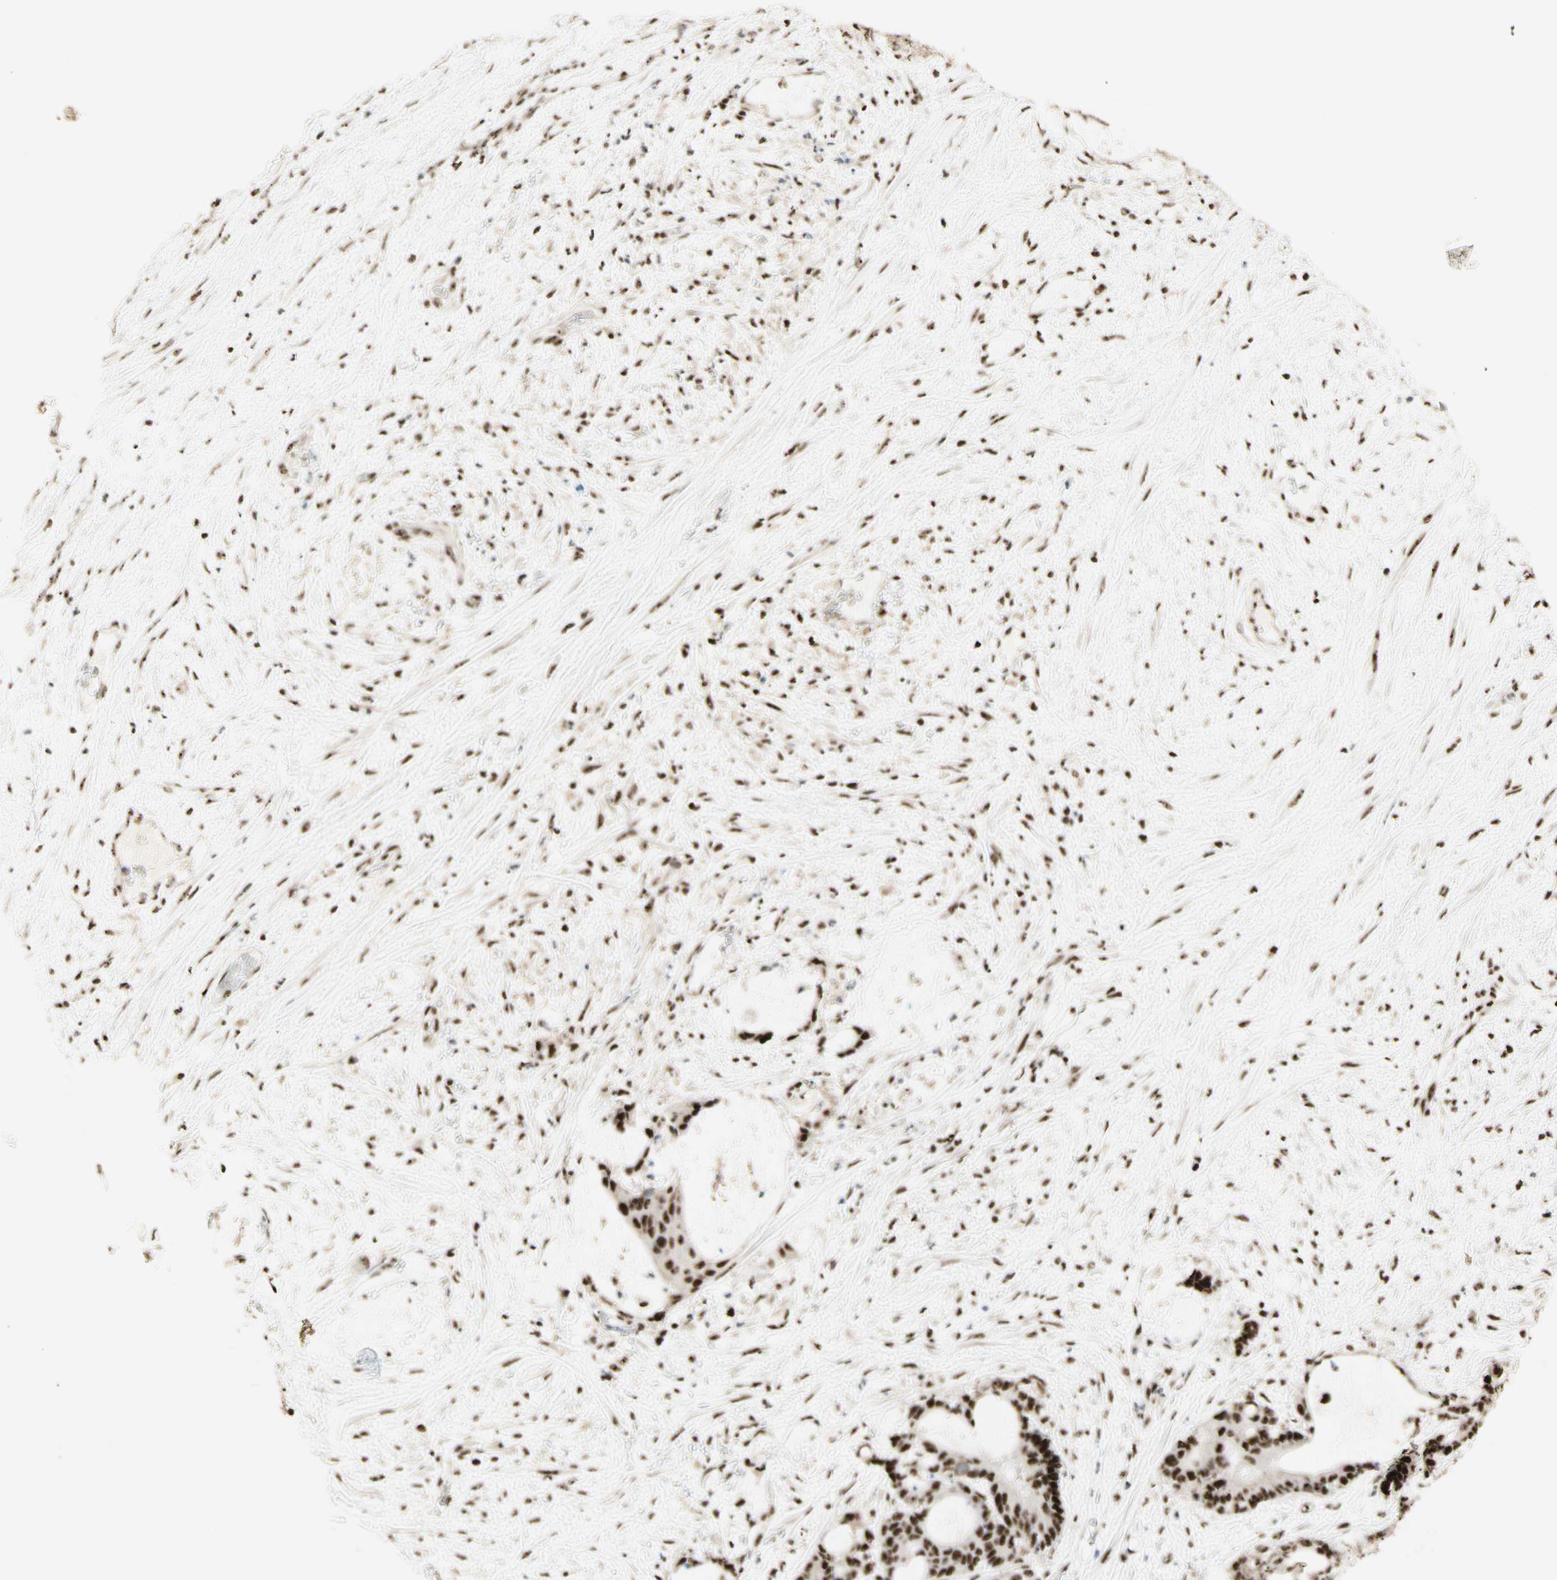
{"staining": {"intensity": "strong", "quantity": ">75%", "location": "nuclear"}, "tissue": "liver cancer", "cell_type": "Tumor cells", "image_type": "cancer", "snomed": [{"axis": "morphology", "description": "Cholangiocarcinoma"}, {"axis": "topography", "description": "Liver"}], "caption": "Strong nuclear staining for a protein is identified in about >75% of tumor cells of liver cancer using immunohistochemistry.", "gene": "DHX9", "patient": {"sex": "female", "age": 73}}